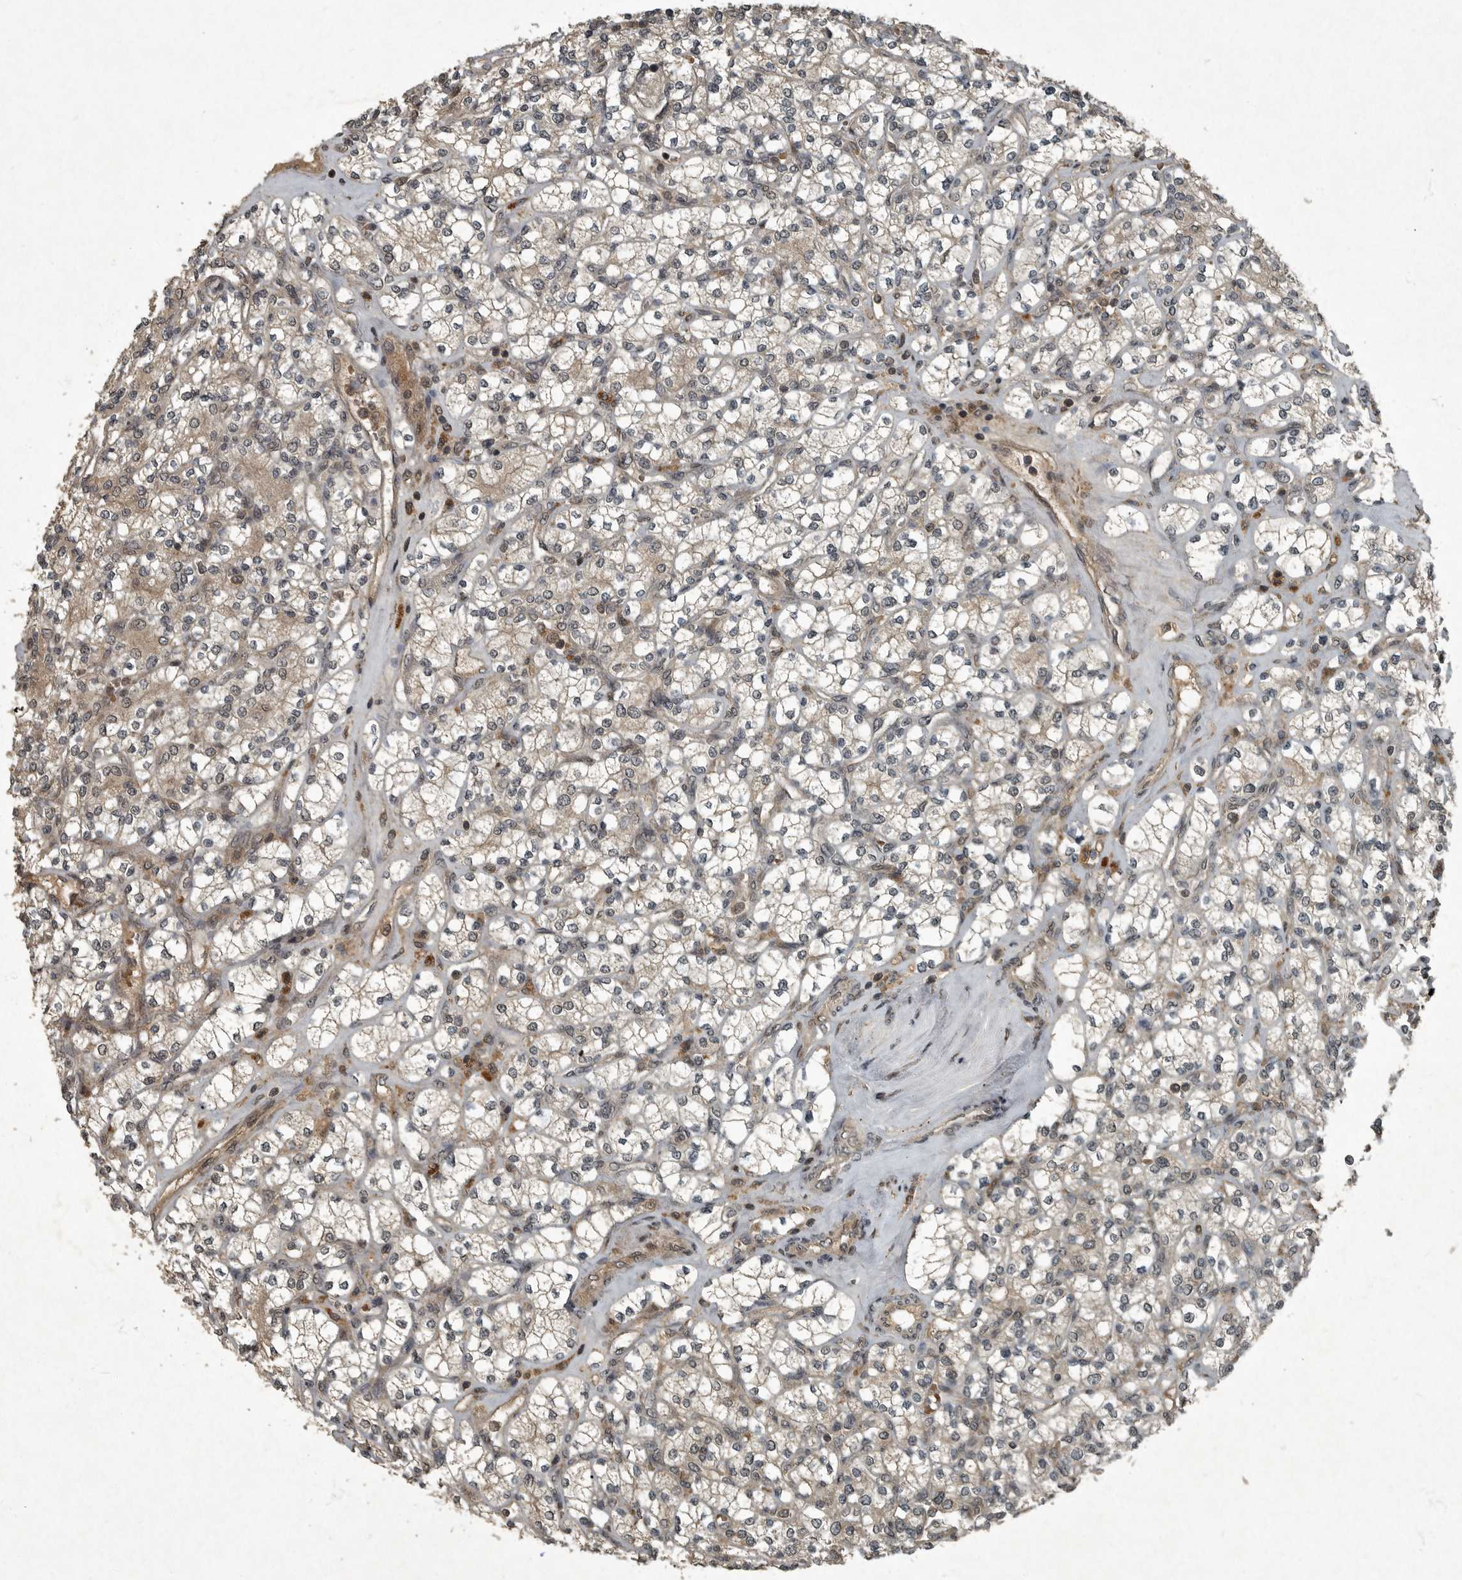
{"staining": {"intensity": "negative", "quantity": "none", "location": "none"}, "tissue": "renal cancer", "cell_type": "Tumor cells", "image_type": "cancer", "snomed": [{"axis": "morphology", "description": "Adenocarcinoma, NOS"}, {"axis": "topography", "description": "Kidney"}], "caption": "Immunohistochemistry (IHC) histopathology image of human renal cancer stained for a protein (brown), which shows no expression in tumor cells.", "gene": "FOXO1", "patient": {"sex": "male", "age": 77}}